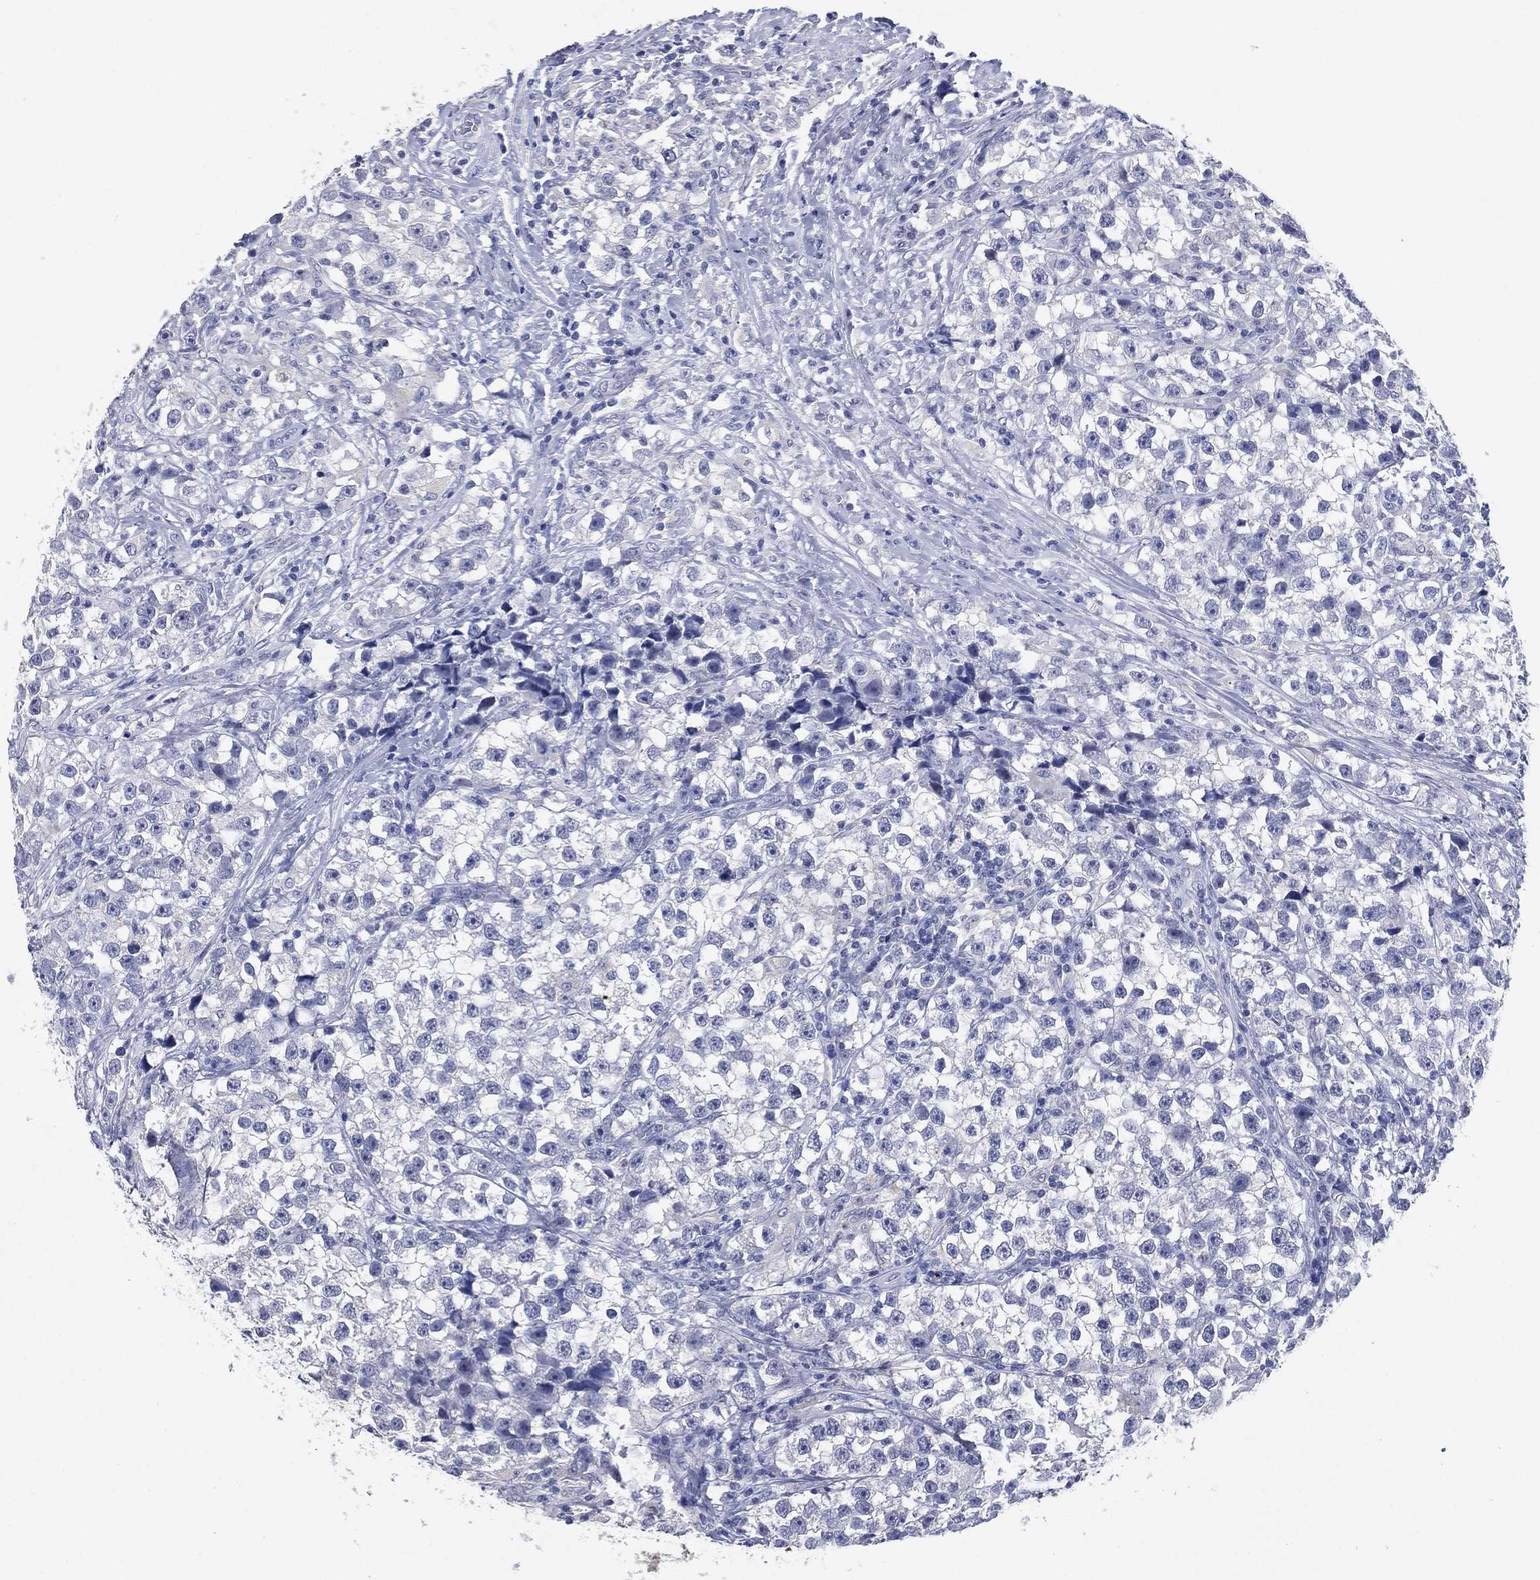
{"staining": {"intensity": "negative", "quantity": "none", "location": "none"}, "tissue": "testis cancer", "cell_type": "Tumor cells", "image_type": "cancer", "snomed": [{"axis": "morphology", "description": "Seminoma, NOS"}, {"axis": "topography", "description": "Testis"}], "caption": "Immunohistochemical staining of seminoma (testis) displays no significant expression in tumor cells.", "gene": "FSCN2", "patient": {"sex": "male", "age": 46}}